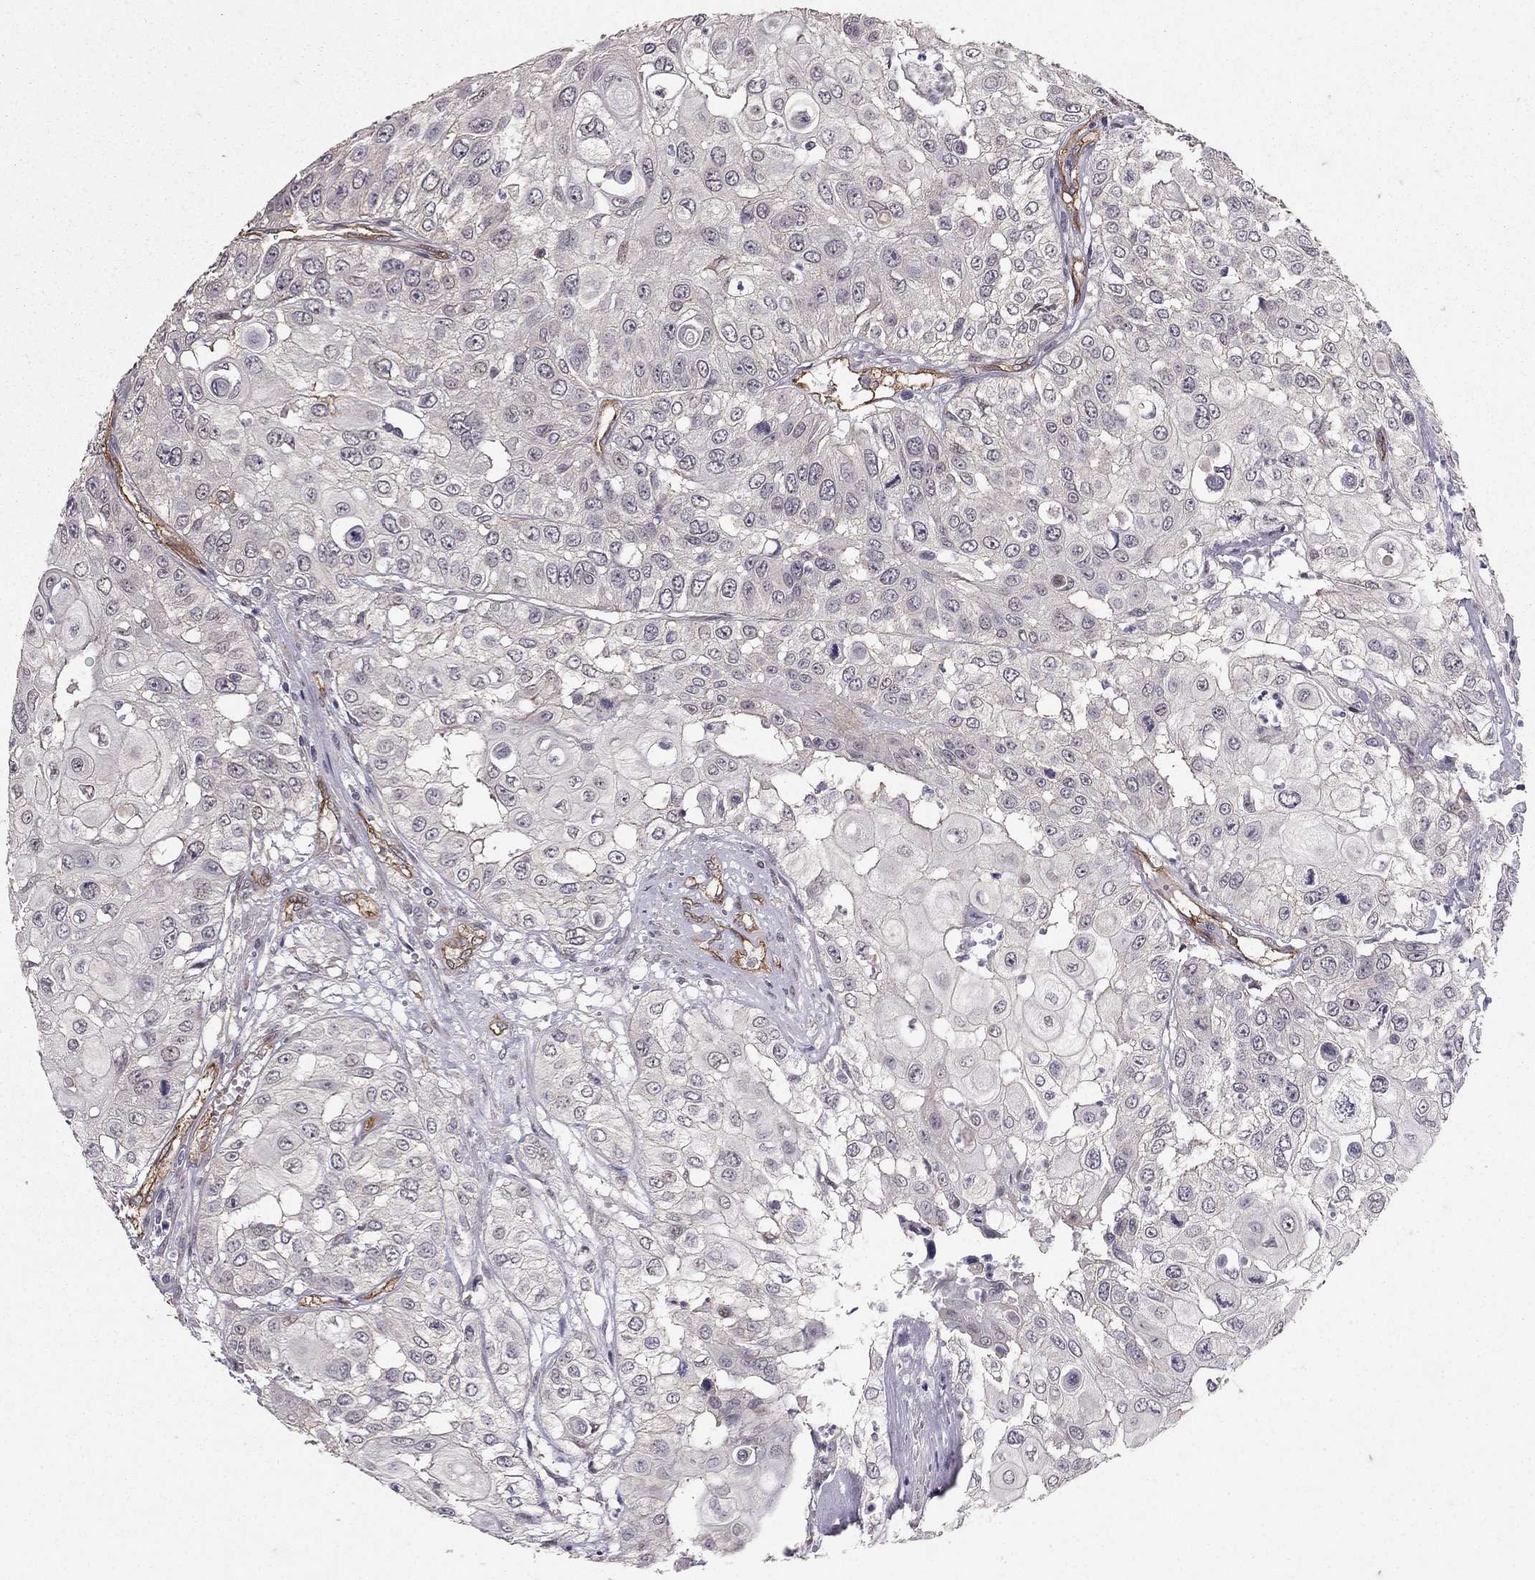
{"staining": {"intensity": "negative", "quantity": "none", "location": "none"}, "tissue": "urothelial cancer", "cell_type": "Tumor cells", "image_type": "cancer", "snomed": [{"axis": "morphology", "description": "Urothelial carcinoma, High grade"}, {"axis": "topography", "description": "Urinary bladder"}], "caption": "The micrograph demonstrates no staining of tumor cells in urothelial carcinoma (high-grade).", "gene": "RASIP1", "patient": {"sex": "female", "age": 79}}